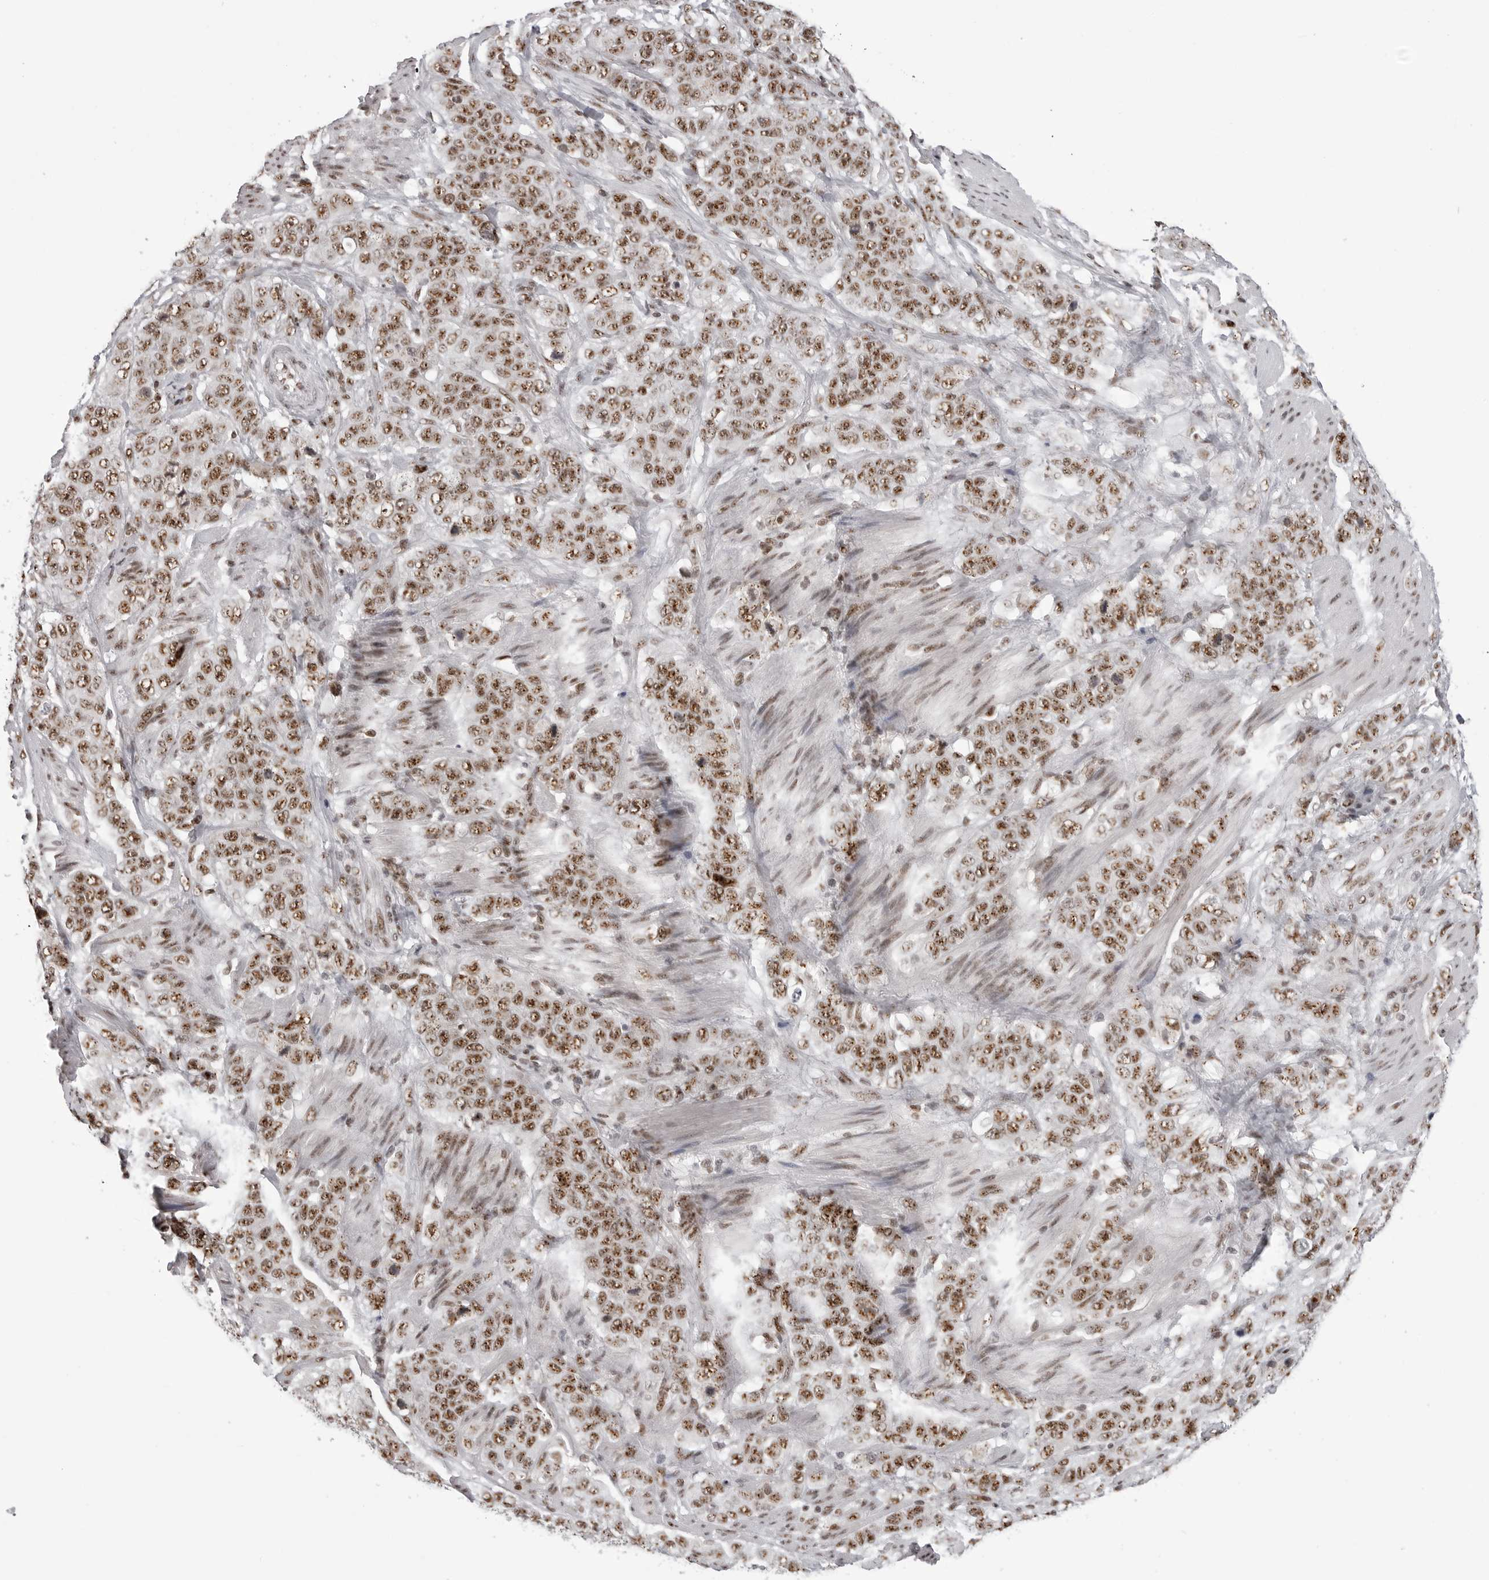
{"staining": {"intensity": "moderate", "quantity": ">75%", "location": "nuclear"}, "tissue": "stomach cancer", "cell_type": "Tumor cells", "image_type": "cancer", "snomed": [{"axis": "morphology", "description": "Adenocarcinoma, NOS"}, {"axis": "topography", "description": "Stomach"}], "caption": "Immunohistochemical staining of human stomach cancer shows medium levels of moderate nuclear protein expression in approximately >75% of tumor cells.", "gene": "WRAP53", "patient": {"sex": "male", "age": 48}}